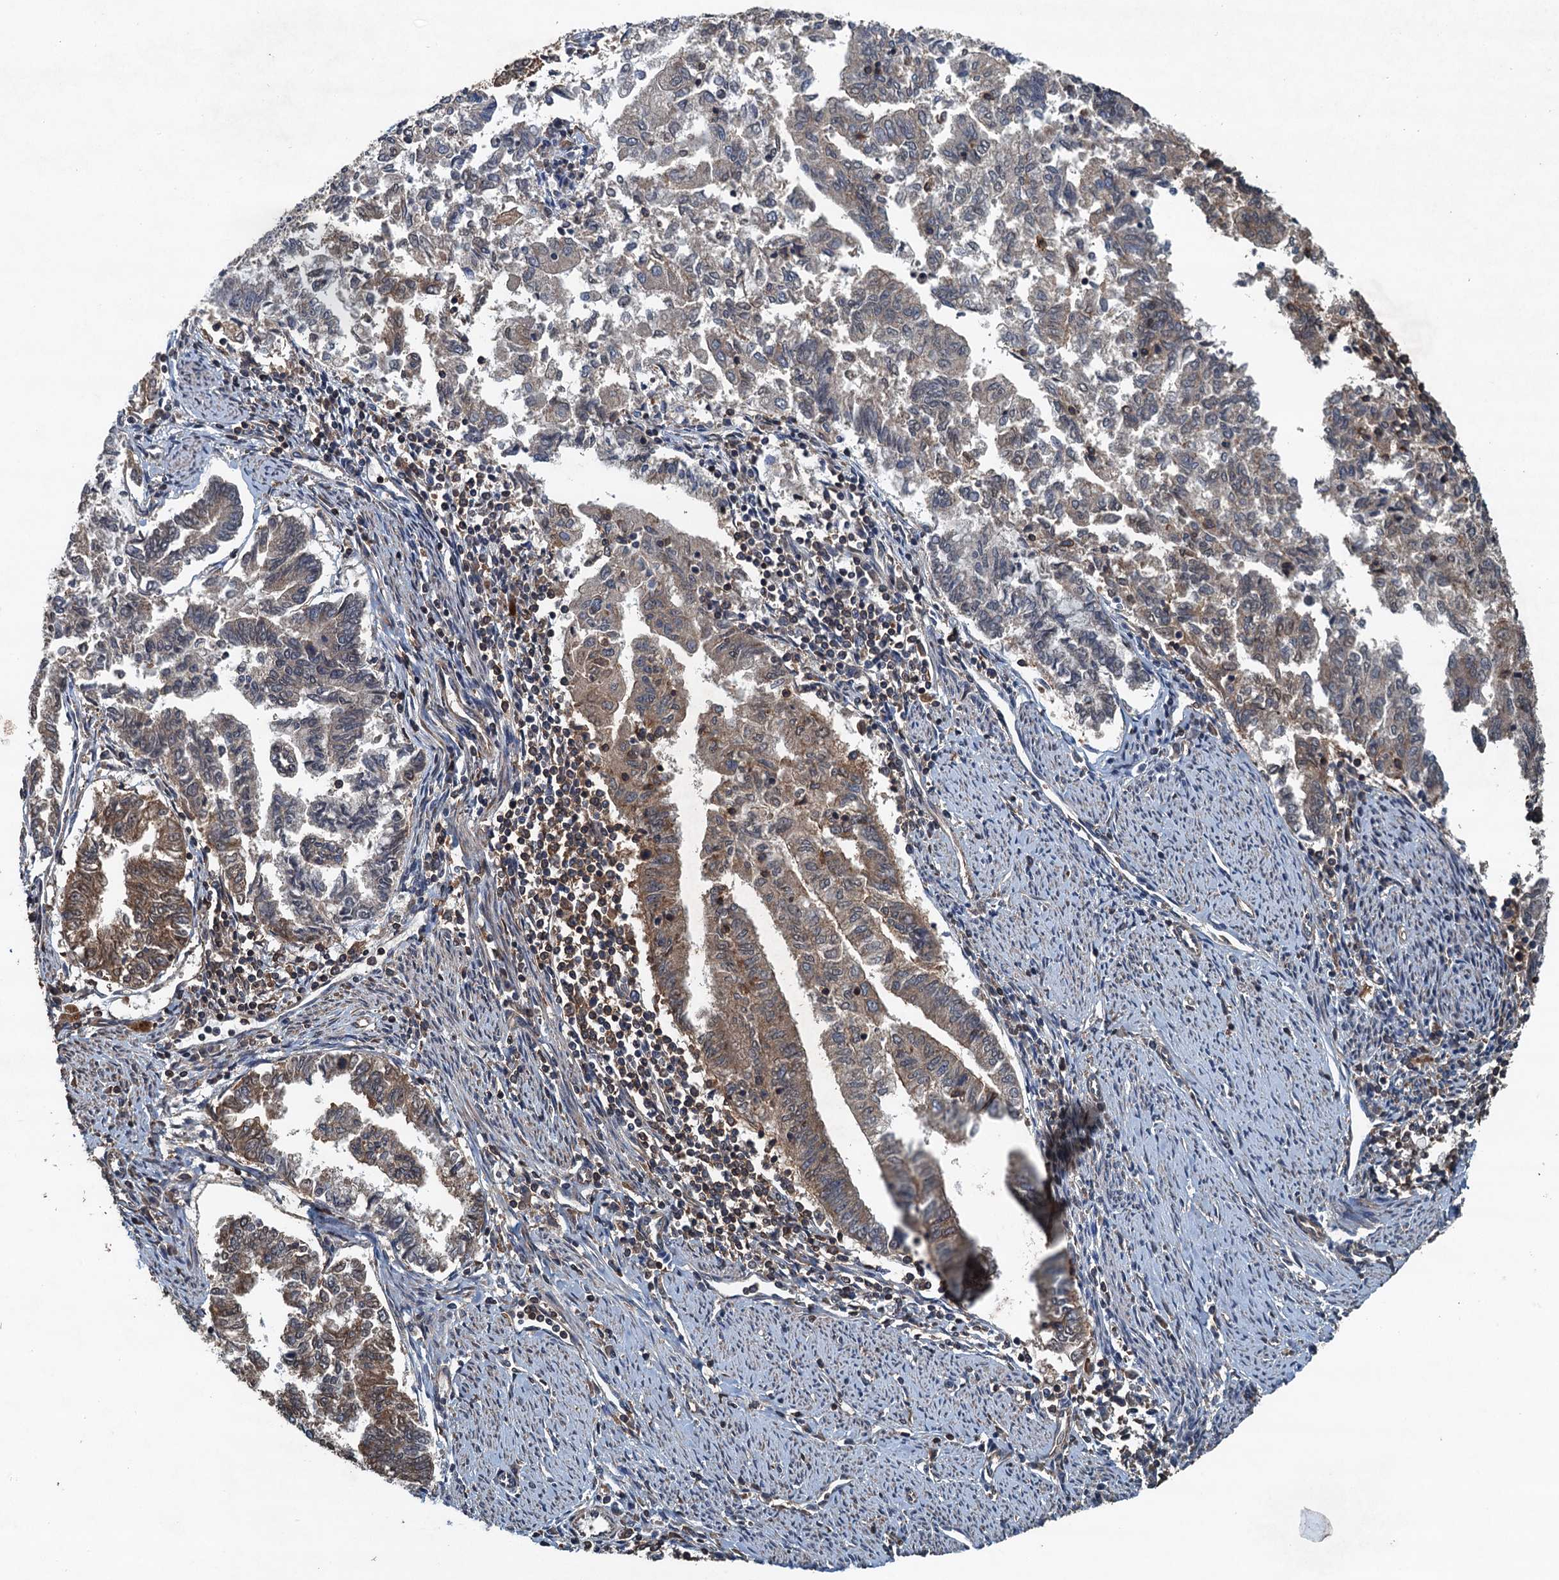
{"staining": {"intensity": "moderate", "quantity": "<25%", "location": "cytoplasmic/membranous"}, "tissue": "endometrial cancer", "cell_type": "Tumor cells", "image_type": "cancer", "snomed": [{"axis": "morphology", "description": "Adenocarcinoma, NOS"}, {"axis": "topography", "description": "Endometrium"}], "caption": "Immunohistochemistry micrograph of neoplastic tissue: human endometrial cancer (adenocarcinoma) stained using IHC shows low levels of moderate protein expression localized specifically in the cytoplasmic/membranous of tumor cells, appearing as a cytoplasmic/membranous brown color.", "gene": "BORCS5", "patient": {"sex": "female", "age": 79}}